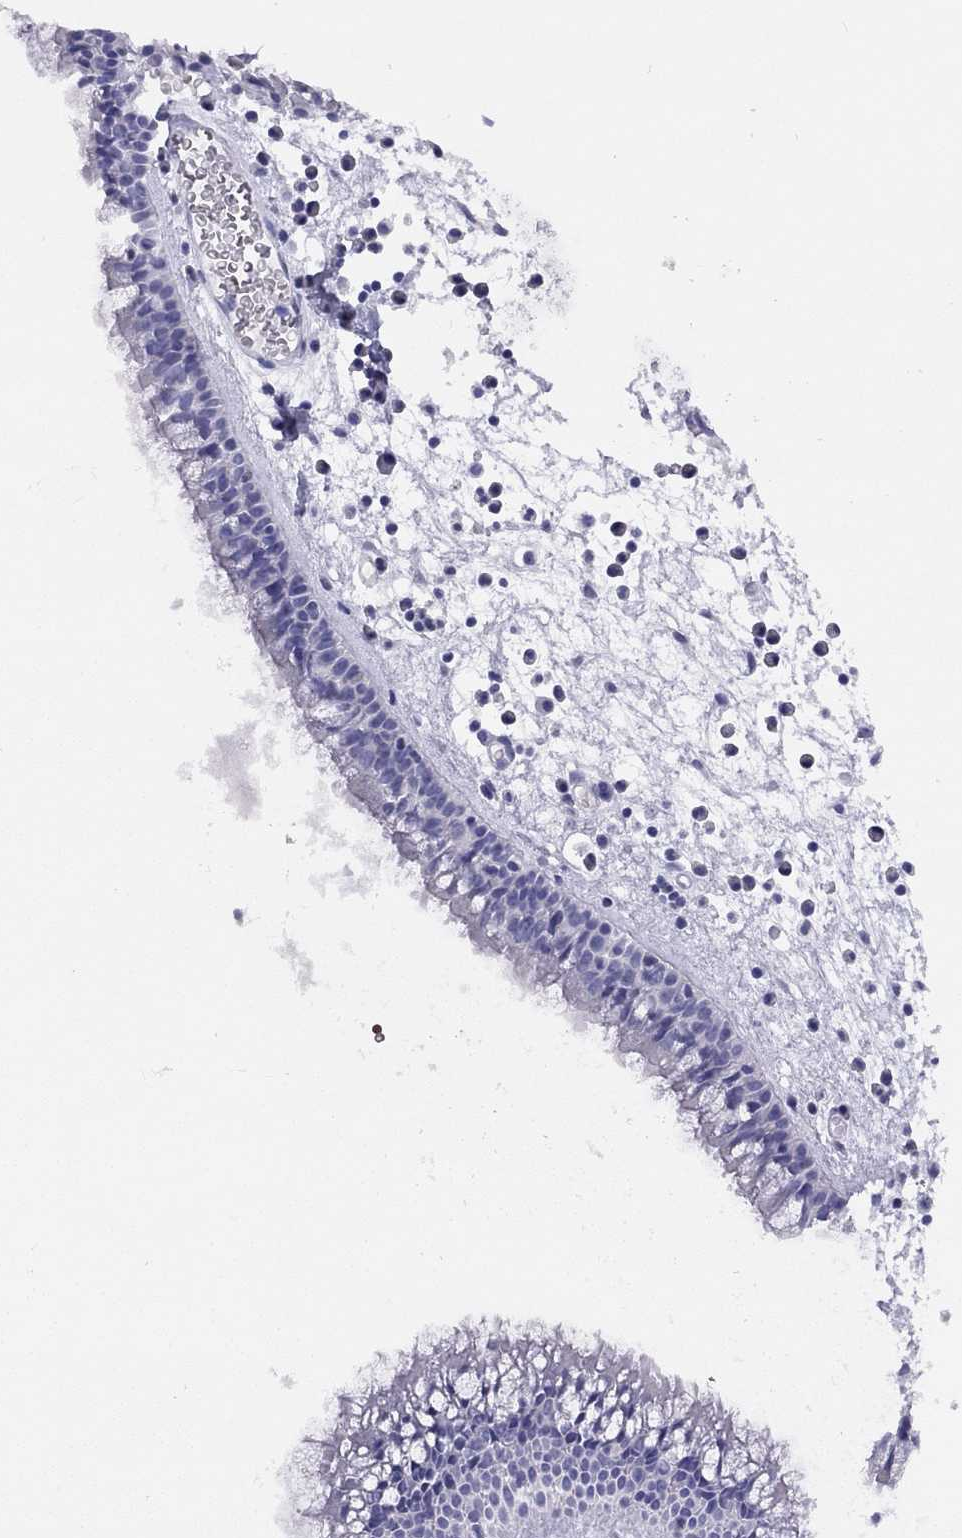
{"staining": {"intensity": "negative", "quantity": "none", "location": "none"}, "tissue": "nasopharynx", "cell_type": "Respiratory epithelial cells", "image_type": "normal", "snomed": [{"axis": "morphology", "description": "Normal tissue, NOS"}, {"axis": "topography", "description": "Nasopharynx"}], "caption": "This is an immunohistochemistry (IHC) image of unremarkable human nasopharynx. There is no positivity in respiratory epithelial cells.", "gene": "LRIT2", "patient": {"sex": "female", "age": 47}}